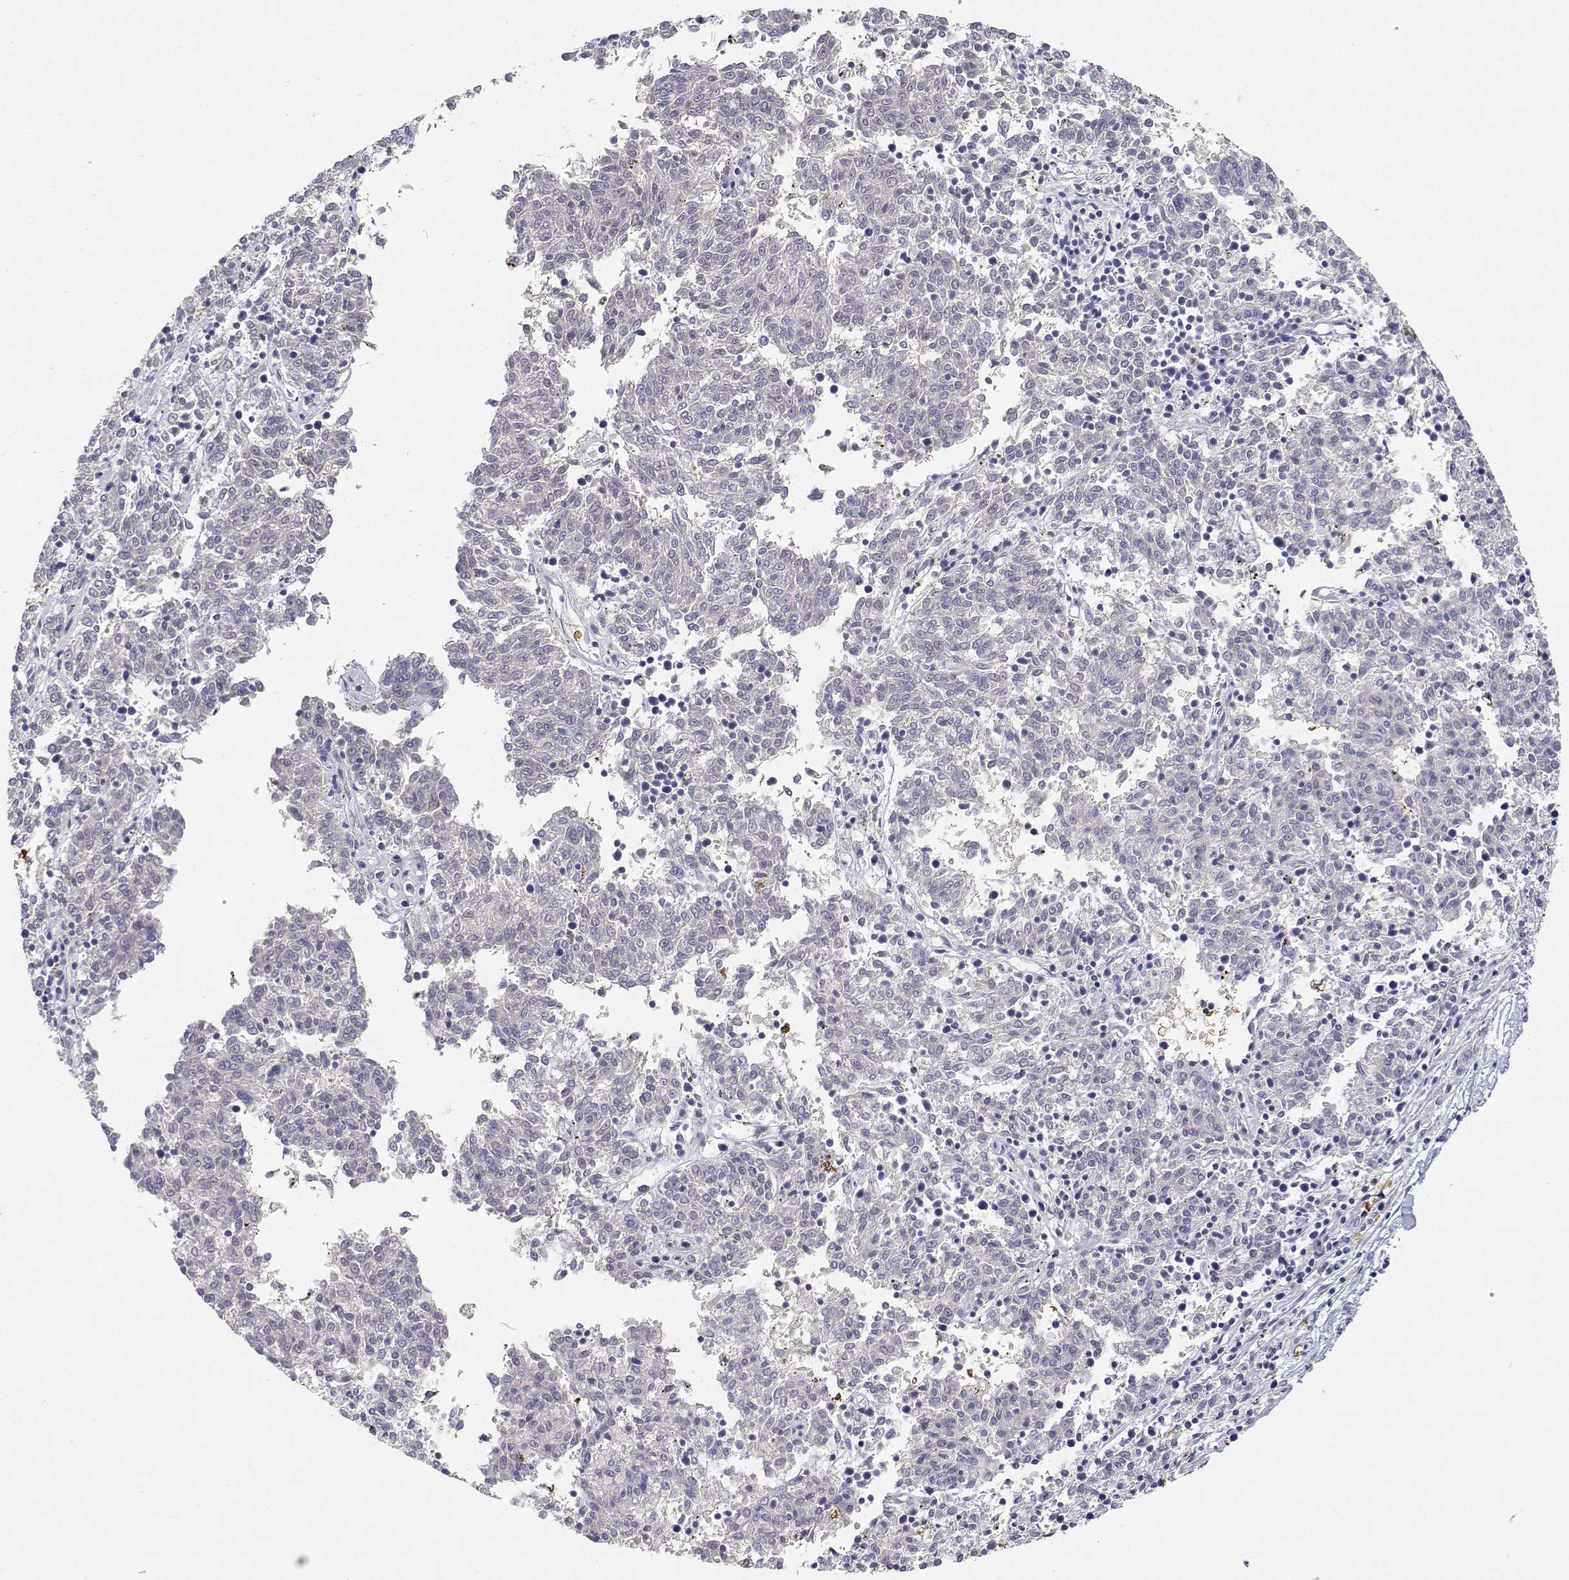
{"staining": {"intensity": "negative", "quantity": "none", "location": "none"}, "tissue": "melanoma", "cell_type": "Tumor cells", "image_type": "cancer", "snomed": [{"axis": "morphology", "description": "Malignant melanoma, NOS"}, {"axis": "topography", "description": "Skin"}], "caption": "Tumor cells are negative for protein expression in human melanoma.", "gene": "ADAR", "patient": {"sex": "female", "age": 72}}